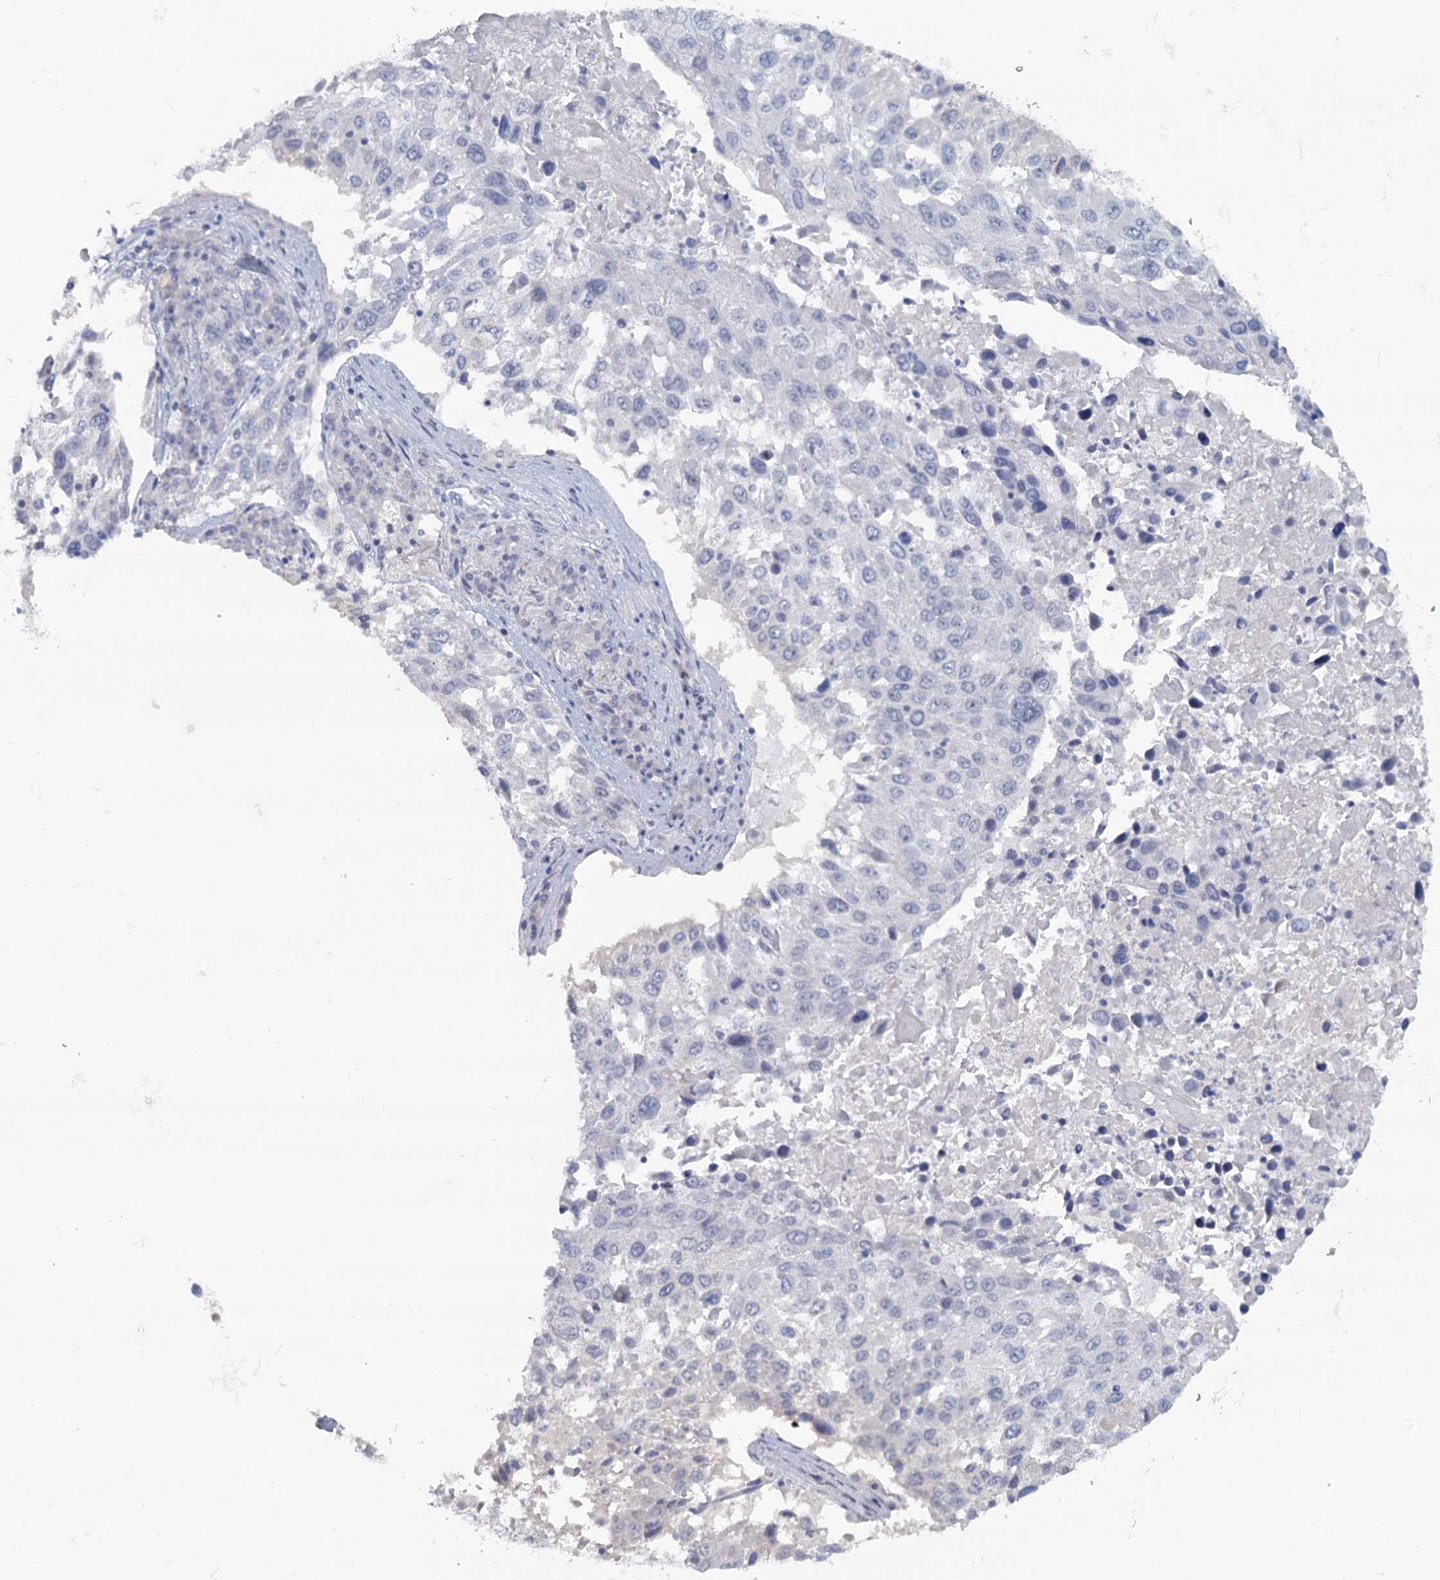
{"staining": {"intensity": "negative", "quantity": "none", "location": "none"}, "tissue": "lung cancer", "cell_type": "Tumor cells", "image_type": "cancer", "snomed": [{"axis": "morphology", "description": "Squamous cell carcinoma, NOS"}, {"axis": "topography", "description": "Lung"}], "caption": "Tumor cells are negative for protein expression in human lung squamous cell carcinoma. (Stains: DAB IHC with hematoxylin counter stain, Microscopy: brightfield microscopy at high magnification).", "gene": "CHGA", "patient": {"sex": "male", "age": 65}}